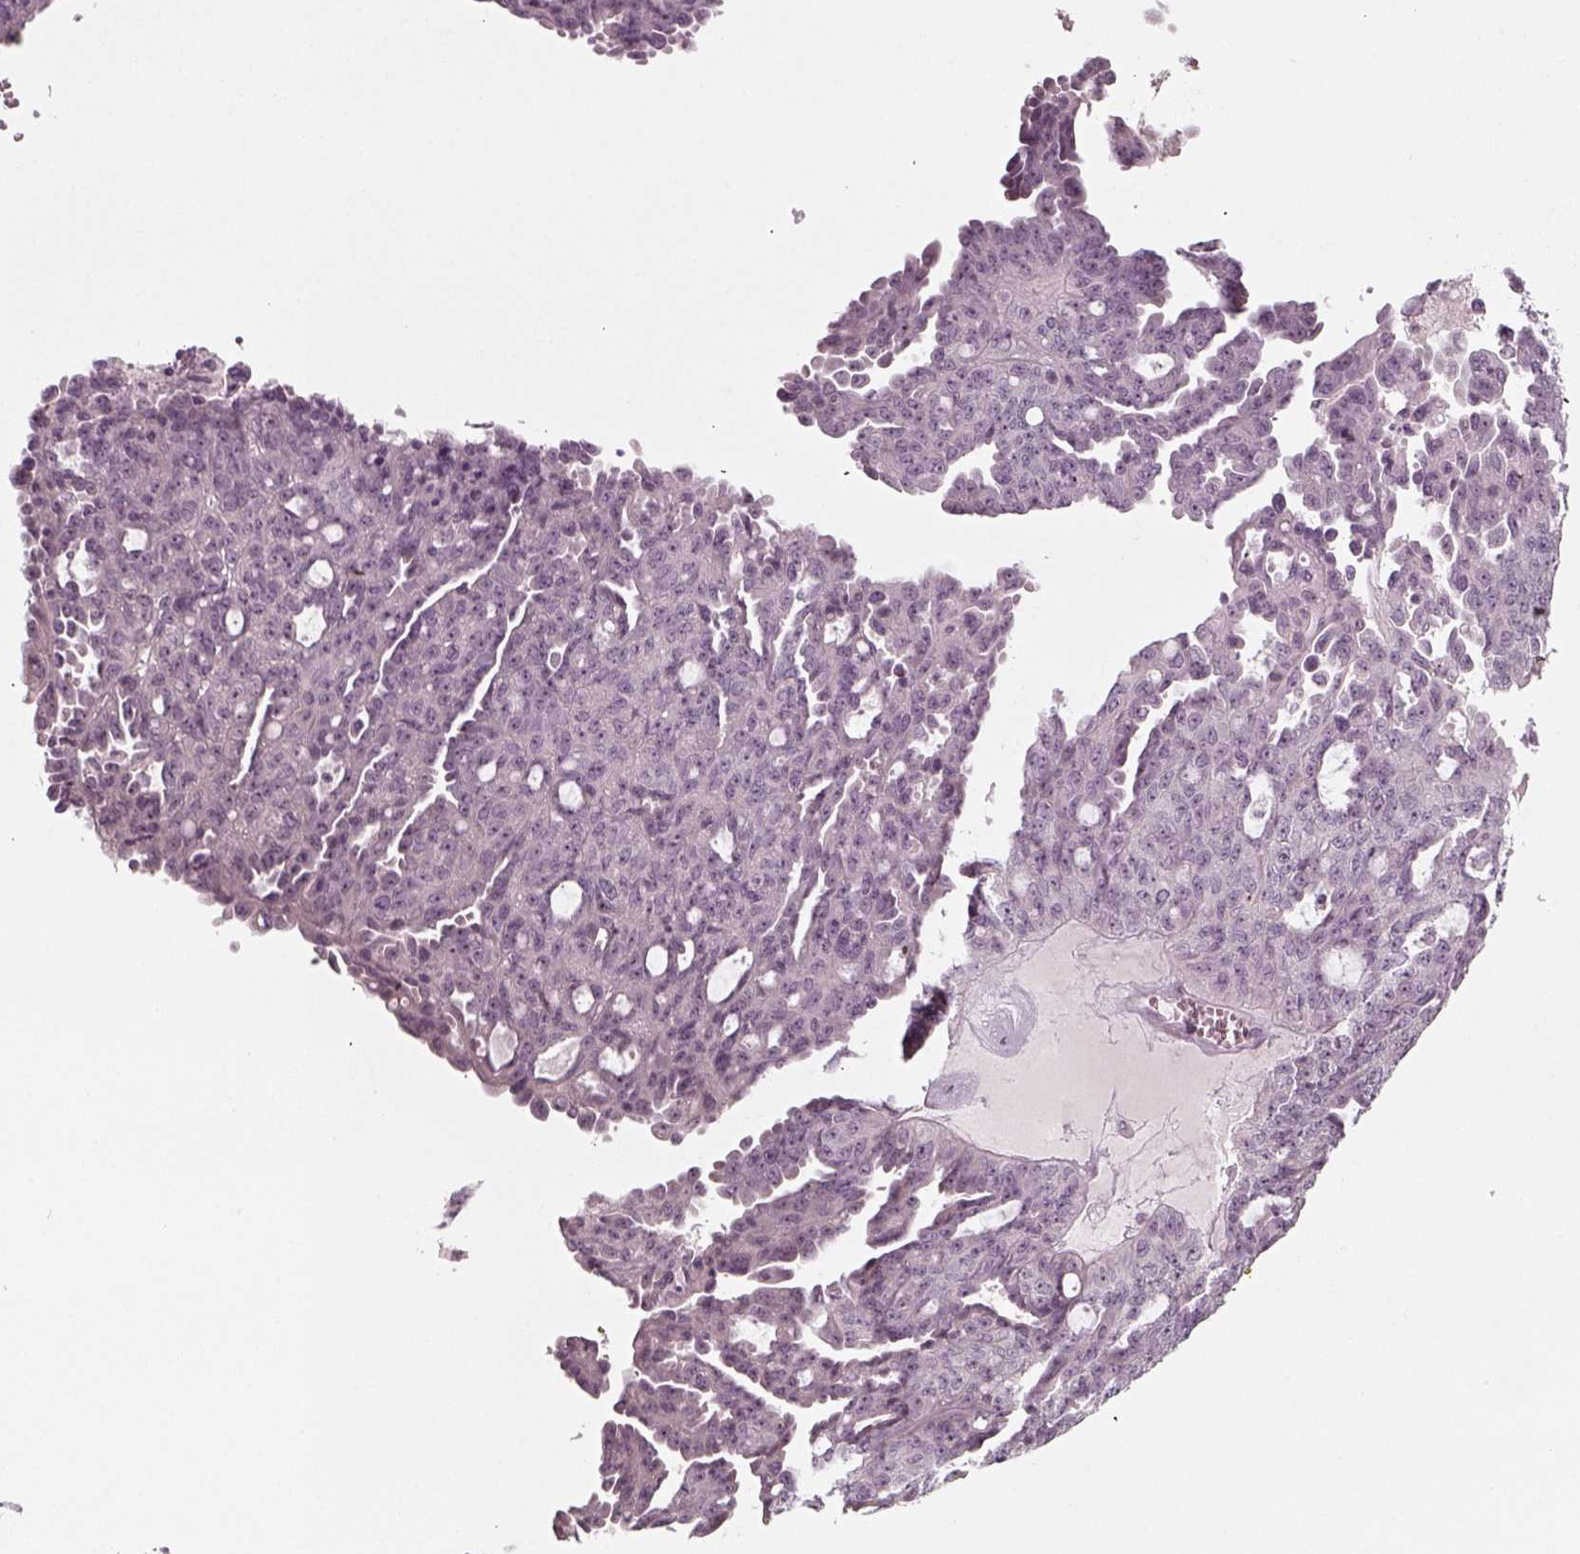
{"staining": {"intensity": "negative", "quantity": "none", "location": "none"}, "tissue": "ovarian cancer", "cell_type": "Tumor cells", "image_type": "cancer", "snomed": [{"axis": "morphology", "description": "Cystadenocarcinoma, serous, NOS"}, {"axis": "topography", "description": "Ovary"}], "caption": "A high-resolution micrograph shows IHC staining of serous cystadenocarcinoma (ovarian), which reveals no significant expression in tumor cells. (Immunohistochemistry (ihc), brightfield microscopy, high magnification).", "gene": "PNMT", "patient": {"sex": "female", "age": 71}}